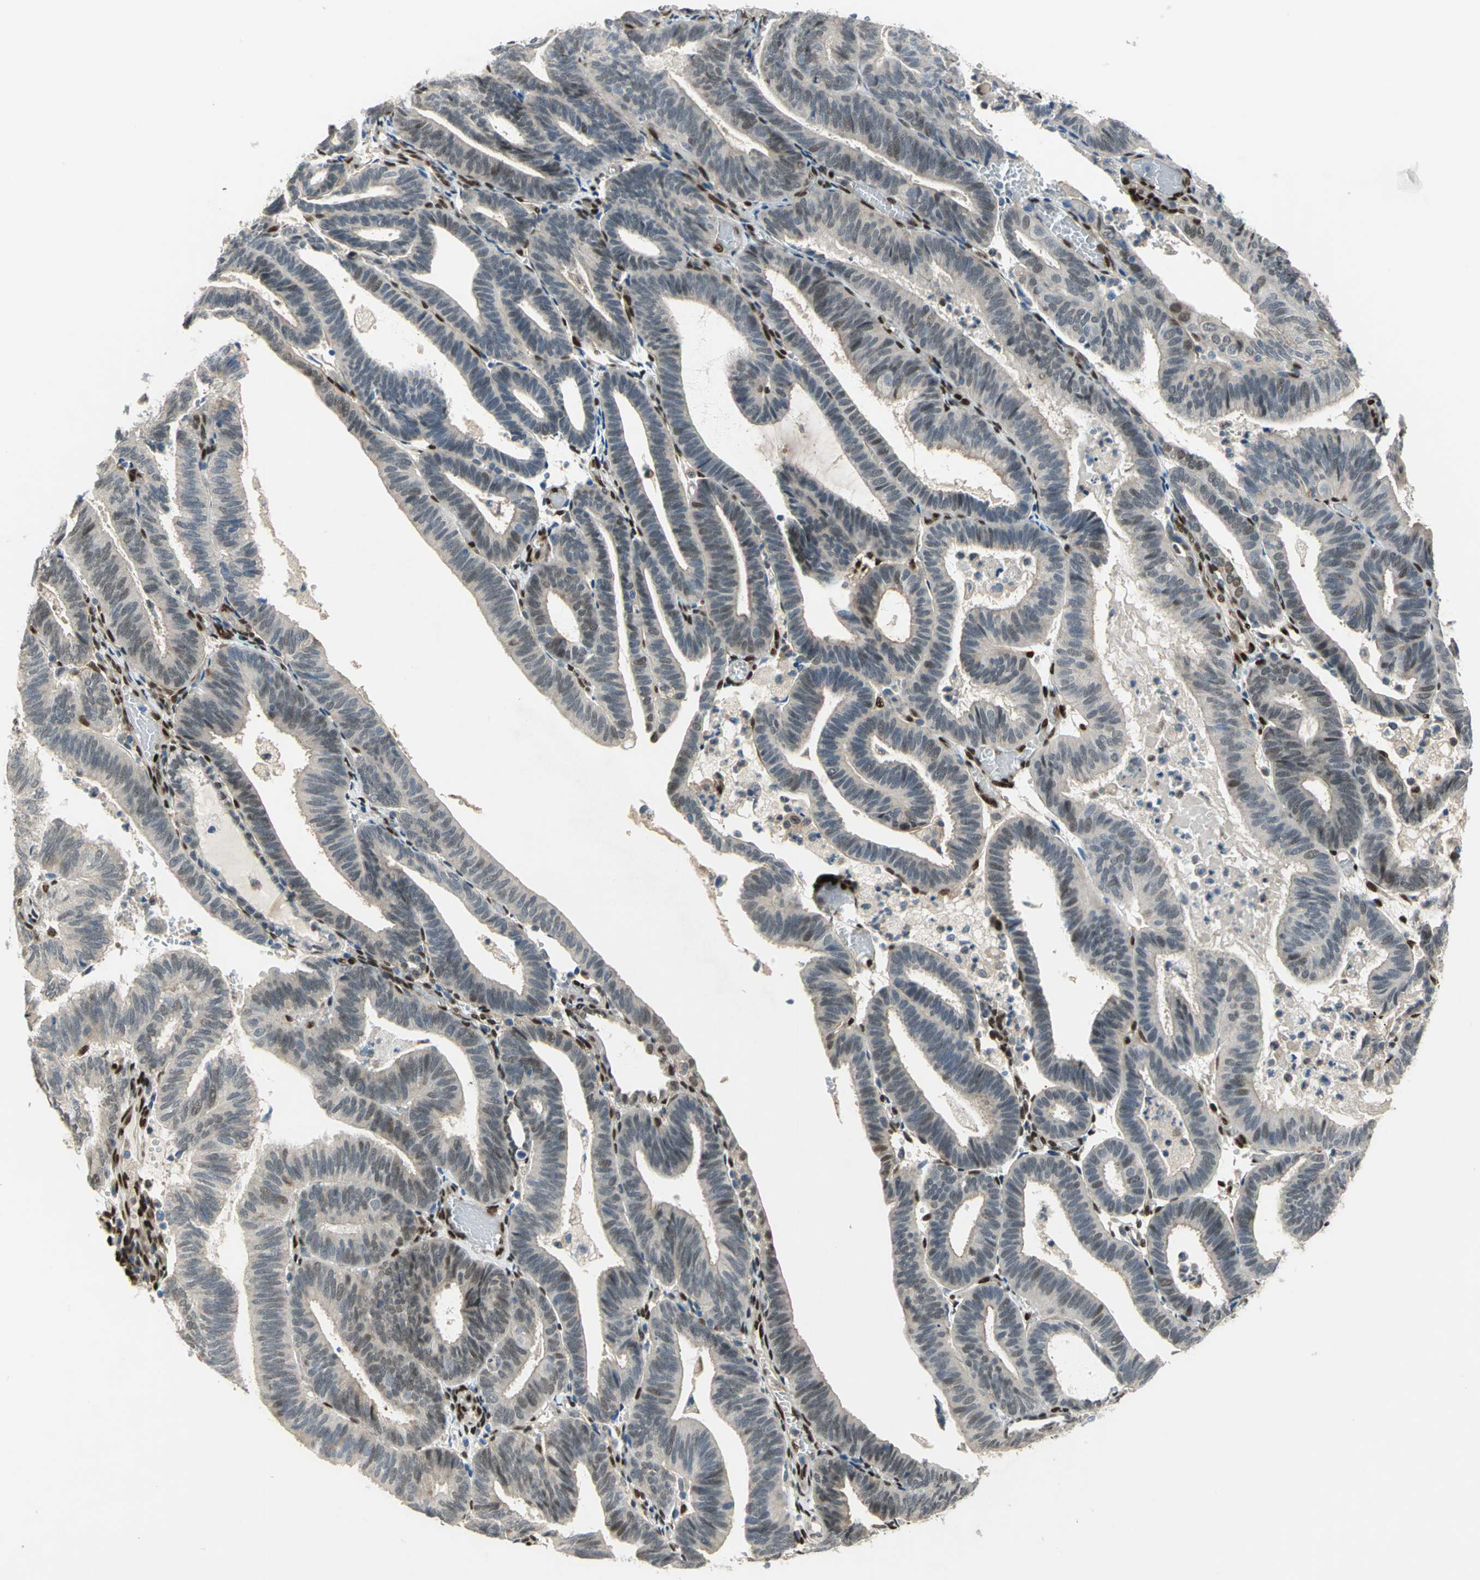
{"staining": {"intensity": "weak", "quantity": "<25%", "location": "cytoplasmic/membranous,nuclear"}, "tissue": "endometrial cancer", "cell_type": "Tumor cells", "image_type": "cancer", "snomed": [{"axis": "morphology", "description": "Adenocarcinoma, NOS"}, {"axis": "topography", "description": "Uterus"}], "caption": "This is an immunohistochemistry photomicrograph of human endometrial cancer (adenocarcinoma). There is no positivity in tumor cells.", "gene": "RBFOX2", "patient": {"sex": "female", "age": 60}}